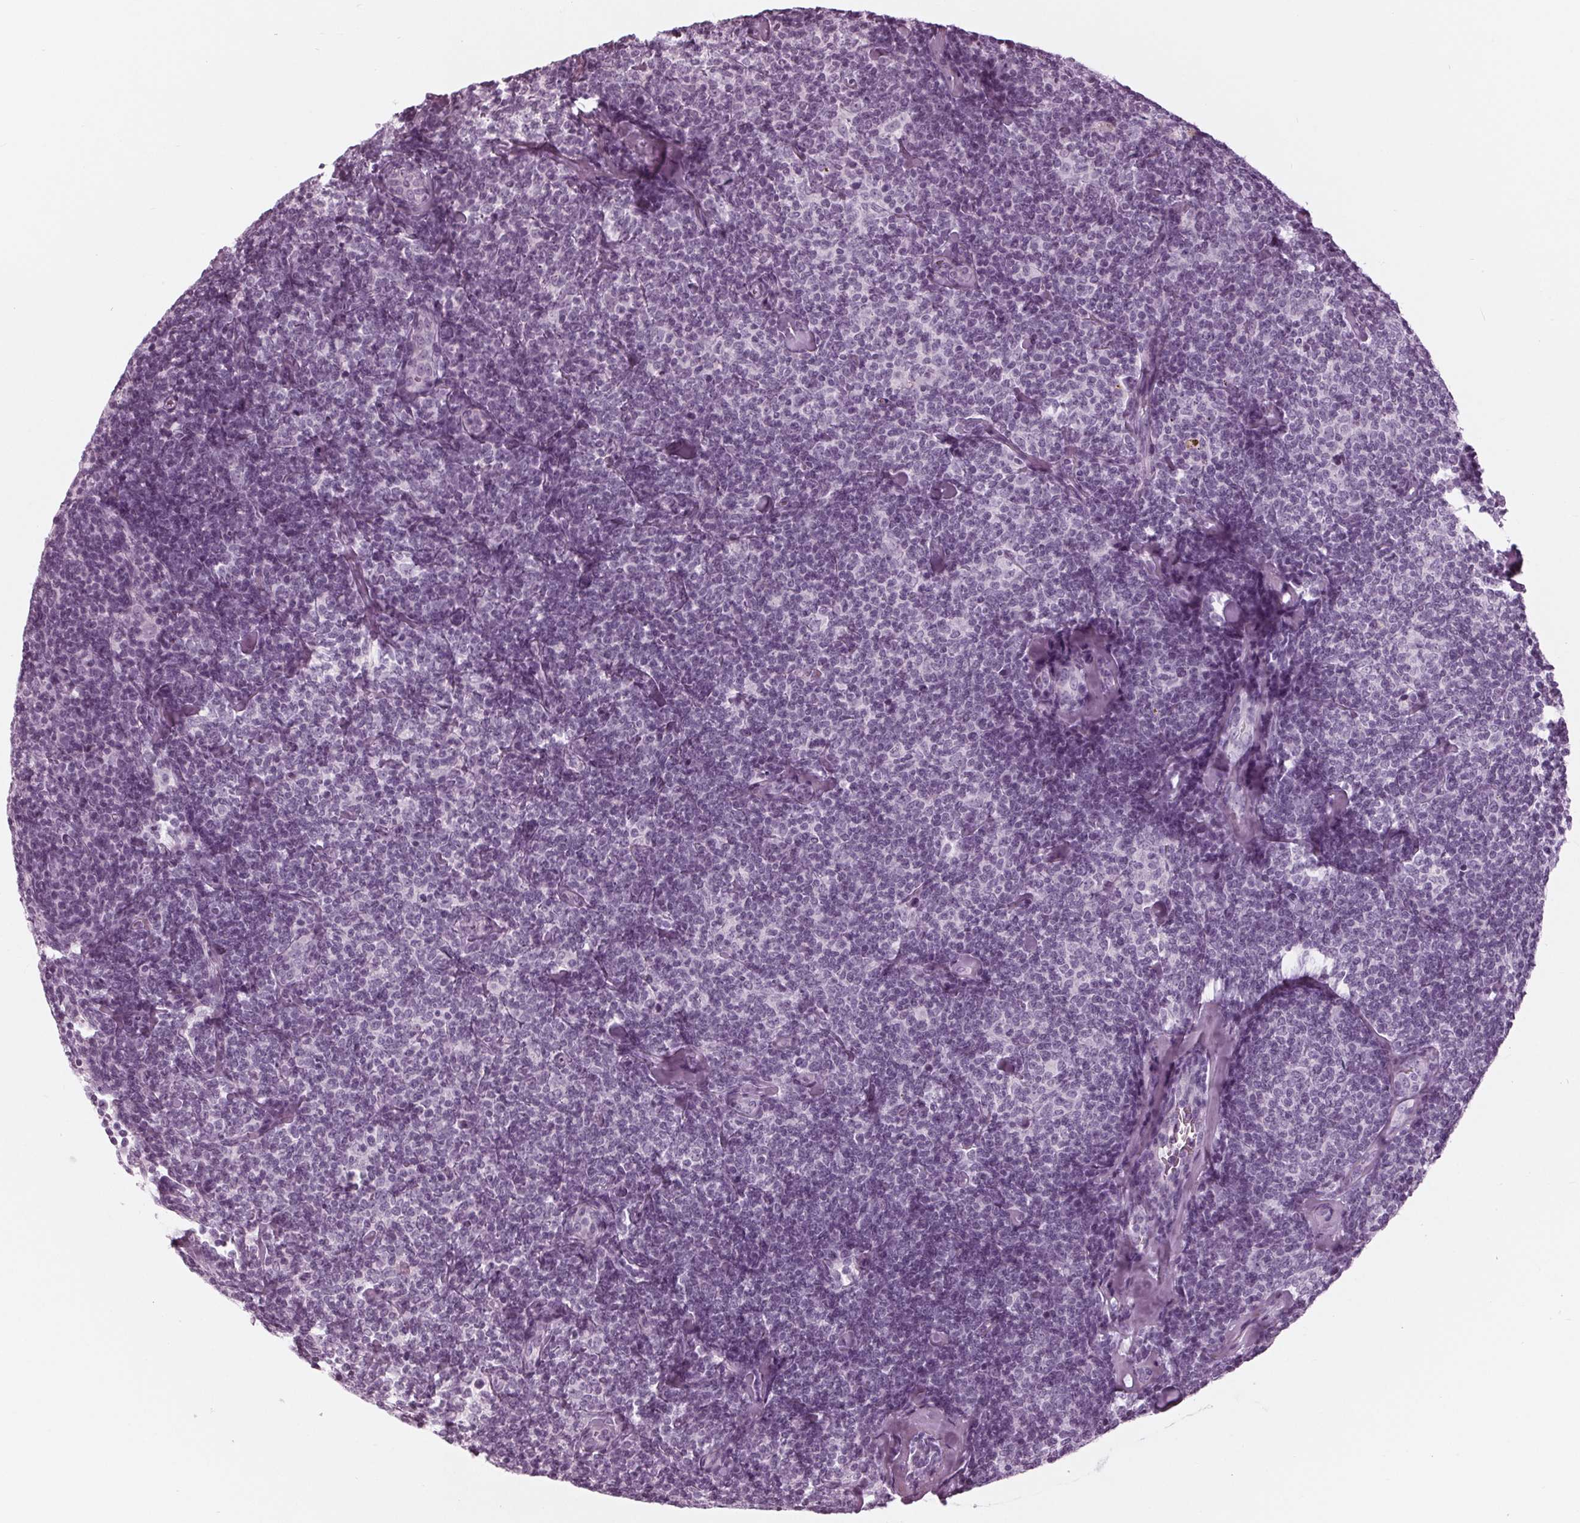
{"staining": {"intensity": "negative", "quantity": "none", "location": "none"}, "tissue": "lymphoma", "cell_type": "Tumor cells", "image_type": "cancer", "snomed": [{"axis": "morphology", "description": "Malignant lymphoma, non-Hodgkin's type, Low grade"}, {"axis": "topography", "description": "Lymph node"}], "caption": "Immunohistochemistry (IHC) photomicrograph of human lymphoma stained for a protein (brown), which displays no positivity in tumor cells. (Brightfield microscopy of DAB immunohistochemistry at high magnification).", "gene": "KRT28", "patient": {"sex": "female", "age": 56}}